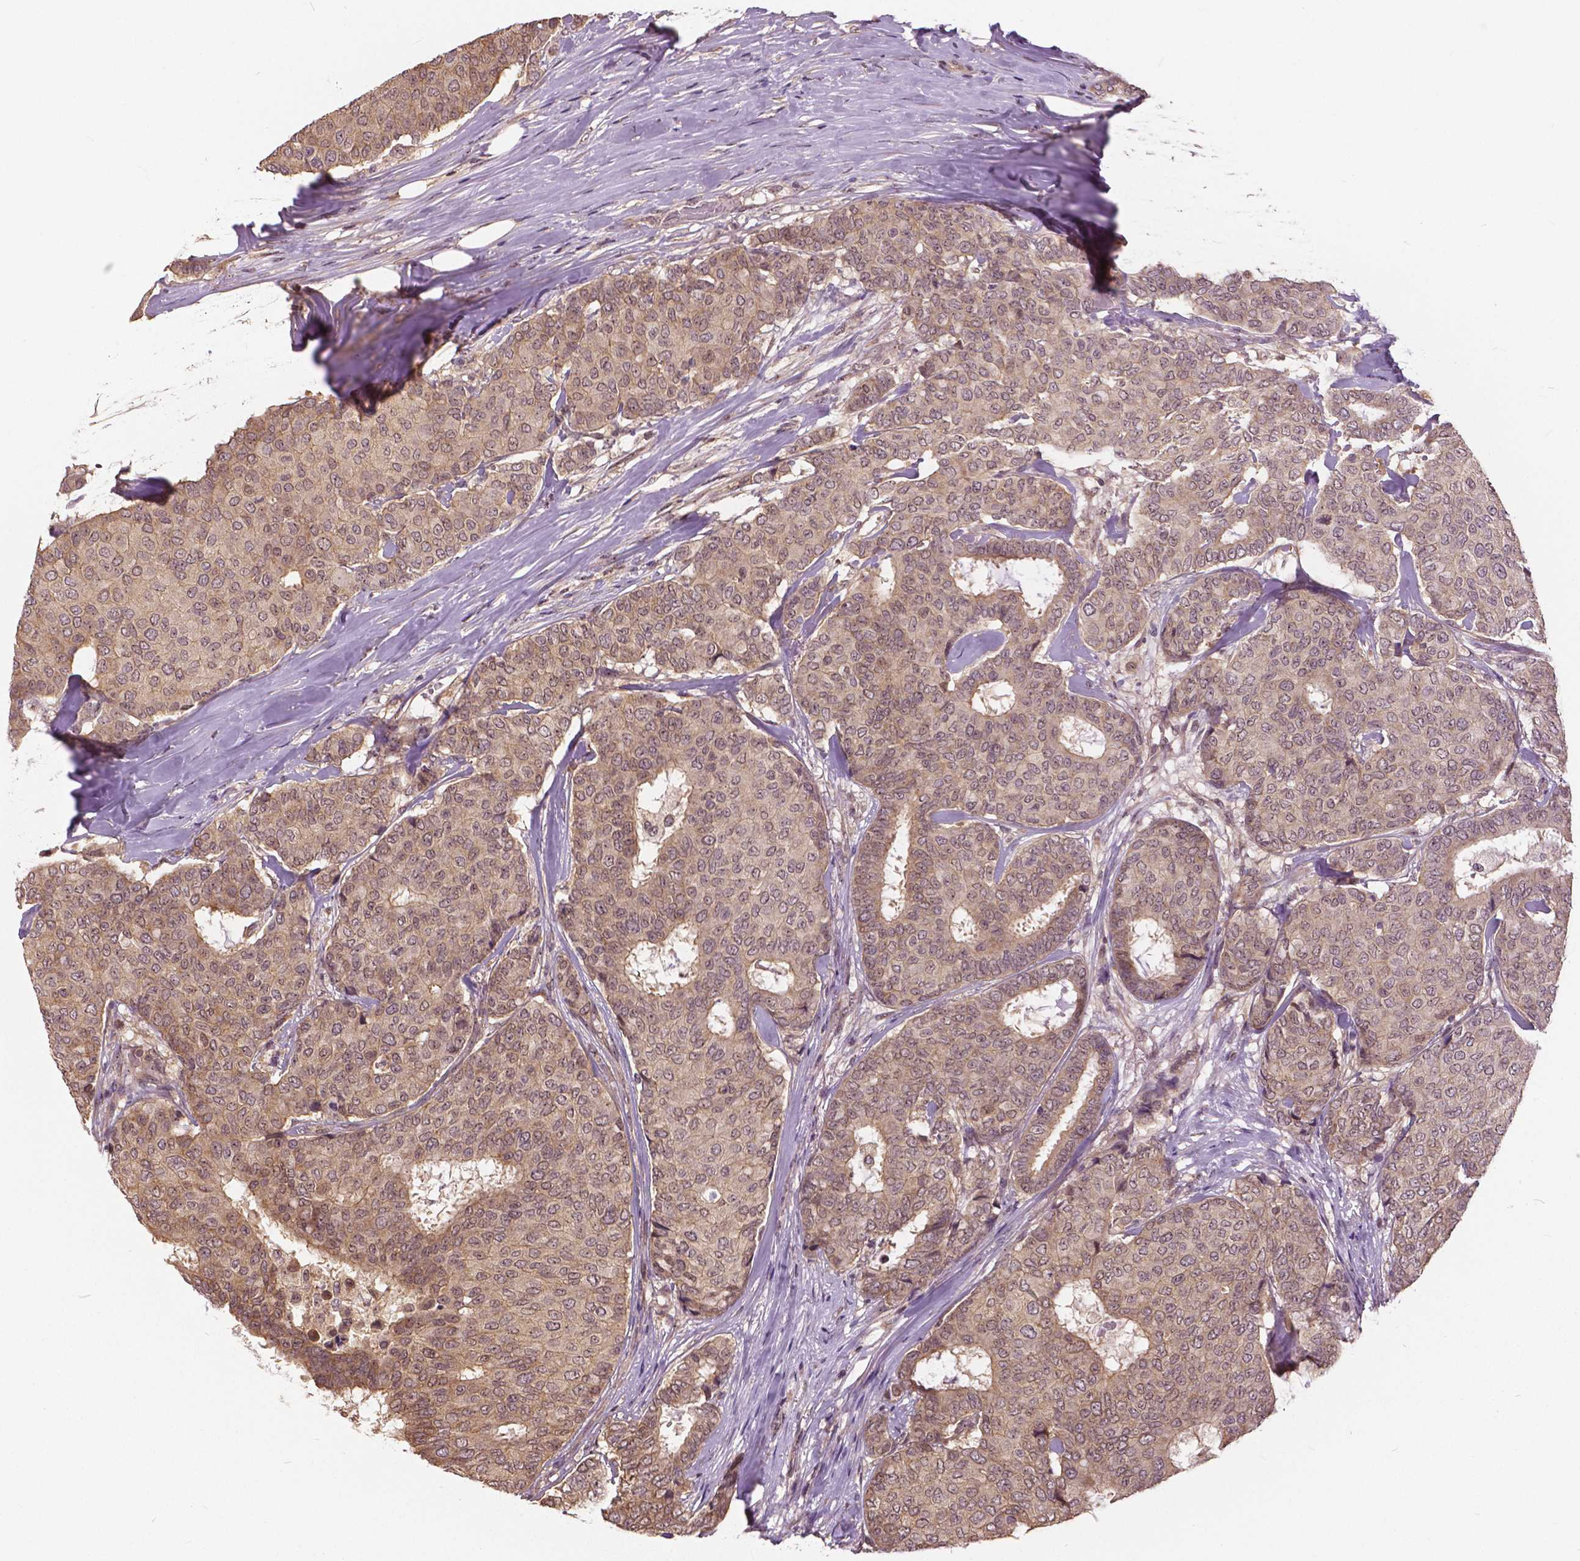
{"staining": {"intensity": "weak", "quantity": ">75%", "location": "cytoplasmic/membranous"}, "tissue": "breast cancer", "cell_type": "Tumor cells", "image_type": "cancer", "snomed": [{"axis": "morphology", "description": "Duct carcinoma"}, {"axis": "topography", "description": "Breast"}], "caption": "Protein analysis of breast cancer (invasive ductal carcinoma) tissue reveals weak cytoplasmic/membranous staining in approximately >75% of tumor cells.", "gene": "ANXA13", "patient": {"sex": "female", "age": 75}}